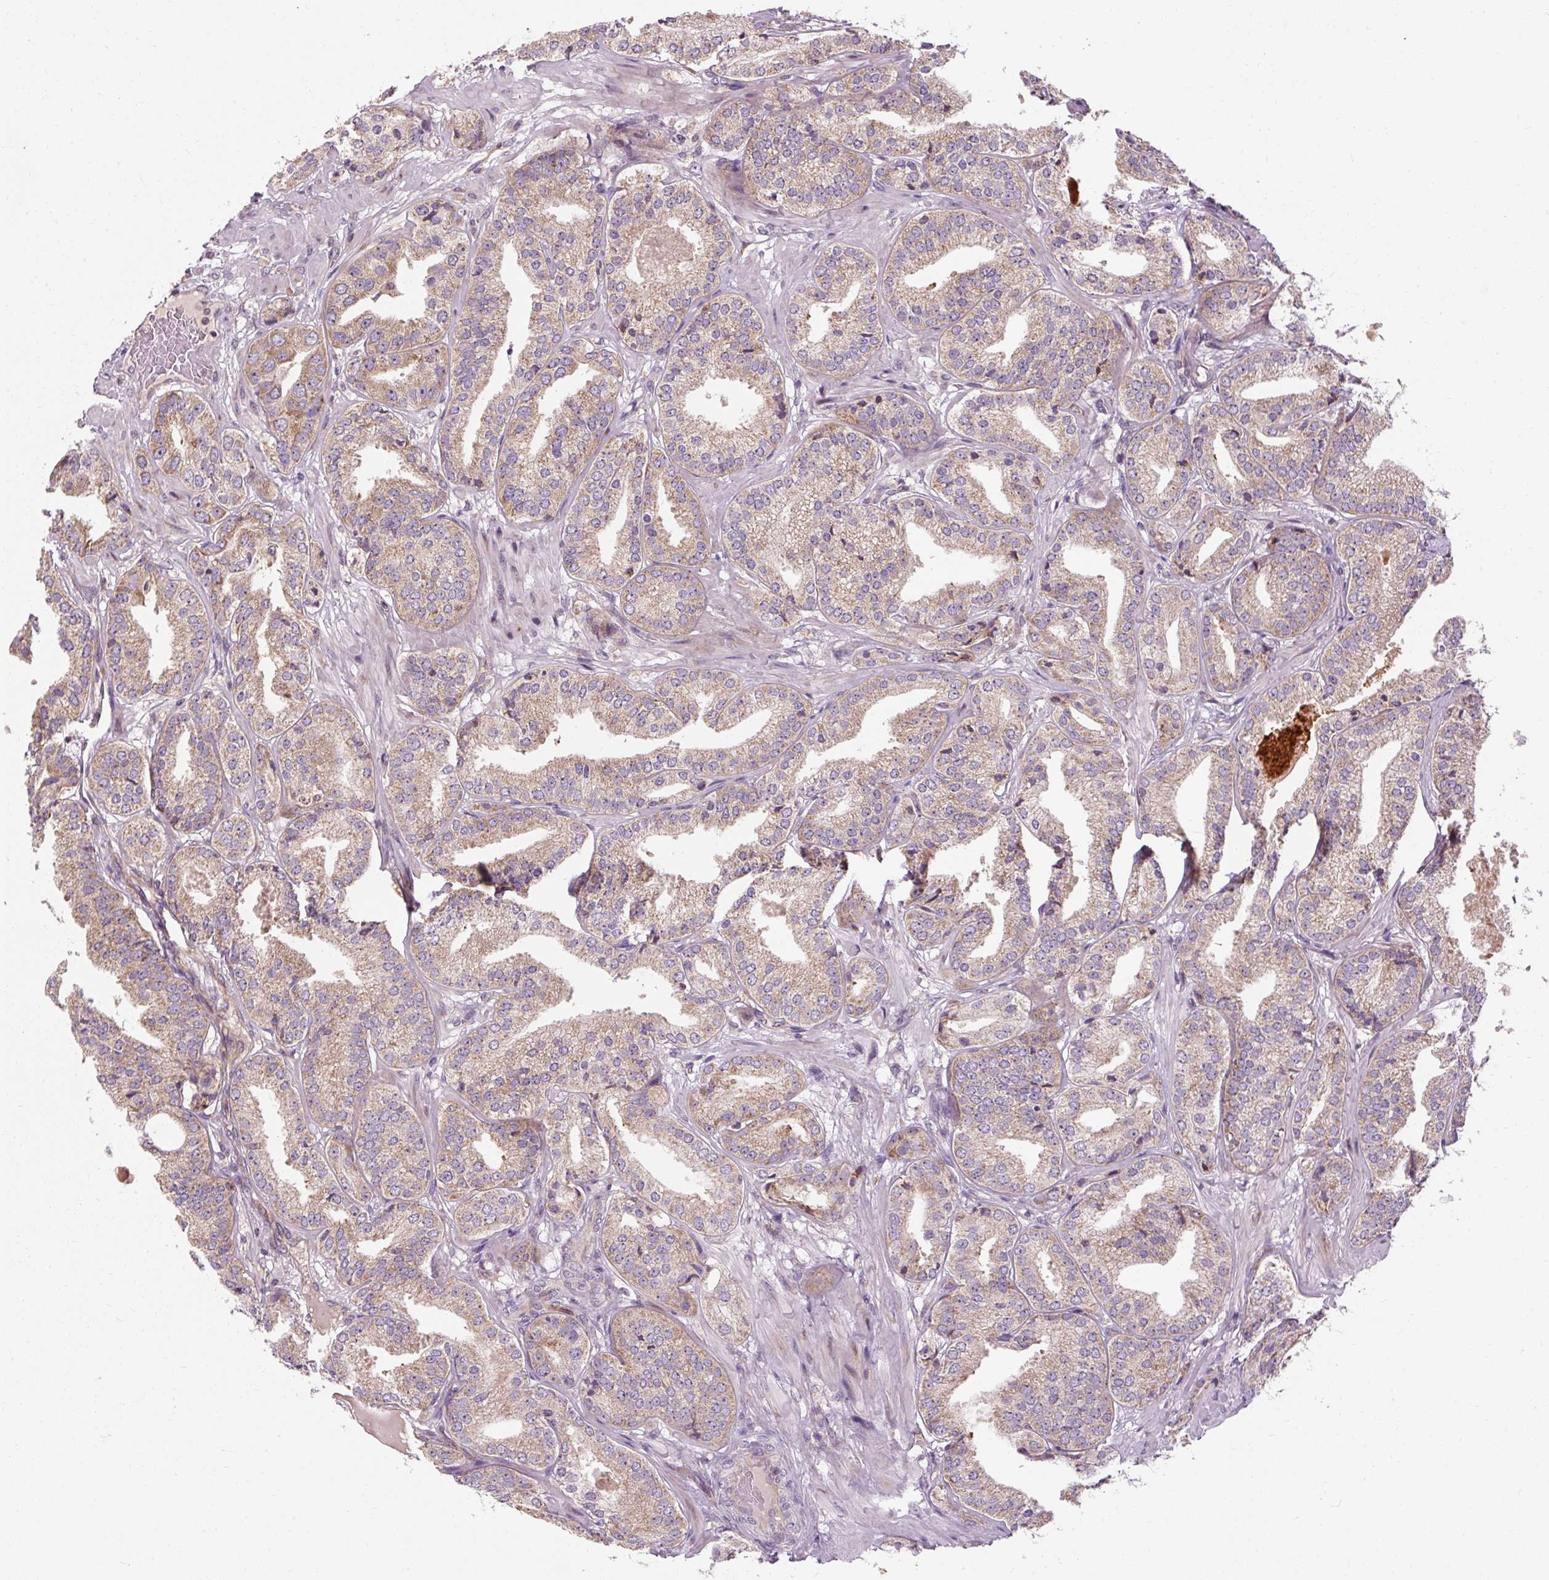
{"staining": {"intensity": "weak", "quantity": ">75%", "location": "cytoplasmic/membranous"}, "tissue": "prostate cancer", "cell_type": "Tumor cells", "image_type": "cancer", "snomed": [{"axis": "morphology", "description": "Adenocarcinoma, High grade"}, {"axis": "topography", "description": "Prostate"}], "caption": "Protein analysis of adenocarcinoma (high-grade) (prostate) tissue reveals weak cytoplasmic/membranous positivity in approximately >75% of tumor cells. (DAB (3,3'-diaminobenzidine) = brown stain, brightfield microscopy at high magnification).", "gene": "PRSS48", "patient": {"sex": "male", "age": 63}}